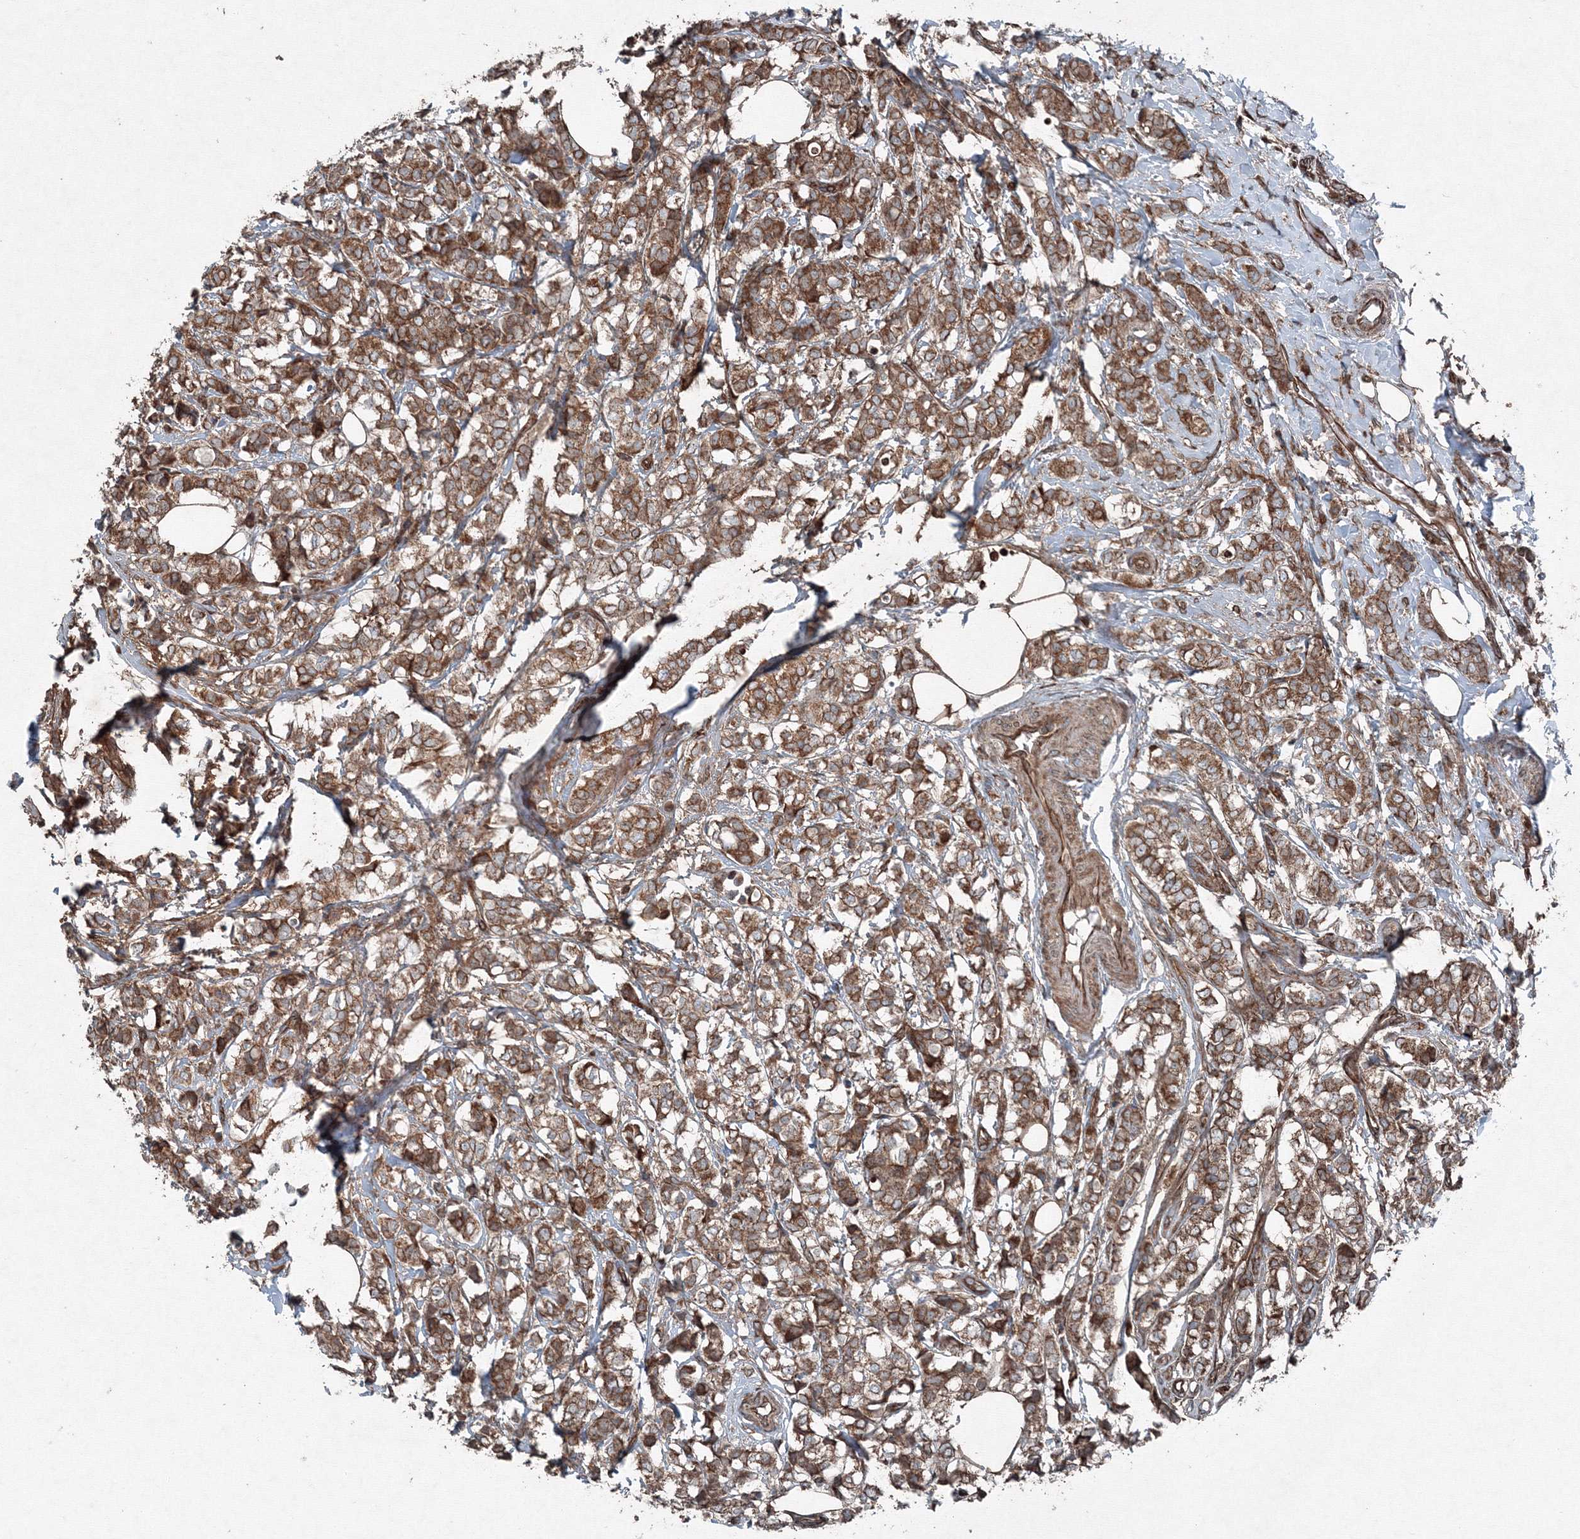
{"staining": {"intensity": "moderate", "quantity": ">75%", "location": "cytoplasmic/membranous"}, "tissue": "breast cancer", "cell_type": "Tumor cells", "image_type": "cancer", "snomed": [{"axis": "morphology", "description": "Lobular carcinoma"}, {"axis": "topography", "description": "Breast"}], "caption": "Brown immunohistochemical staining in human breast cancer (lobular carcinoma) demonstrates moderate cytoplasmic/membranous staining in approximately >75% of tumor cells. (DAB IHC, brown staining for protein, blue staining for nuclei).", "gene": "COPS7B", "patient": {"sex": "female", "age": 60}}